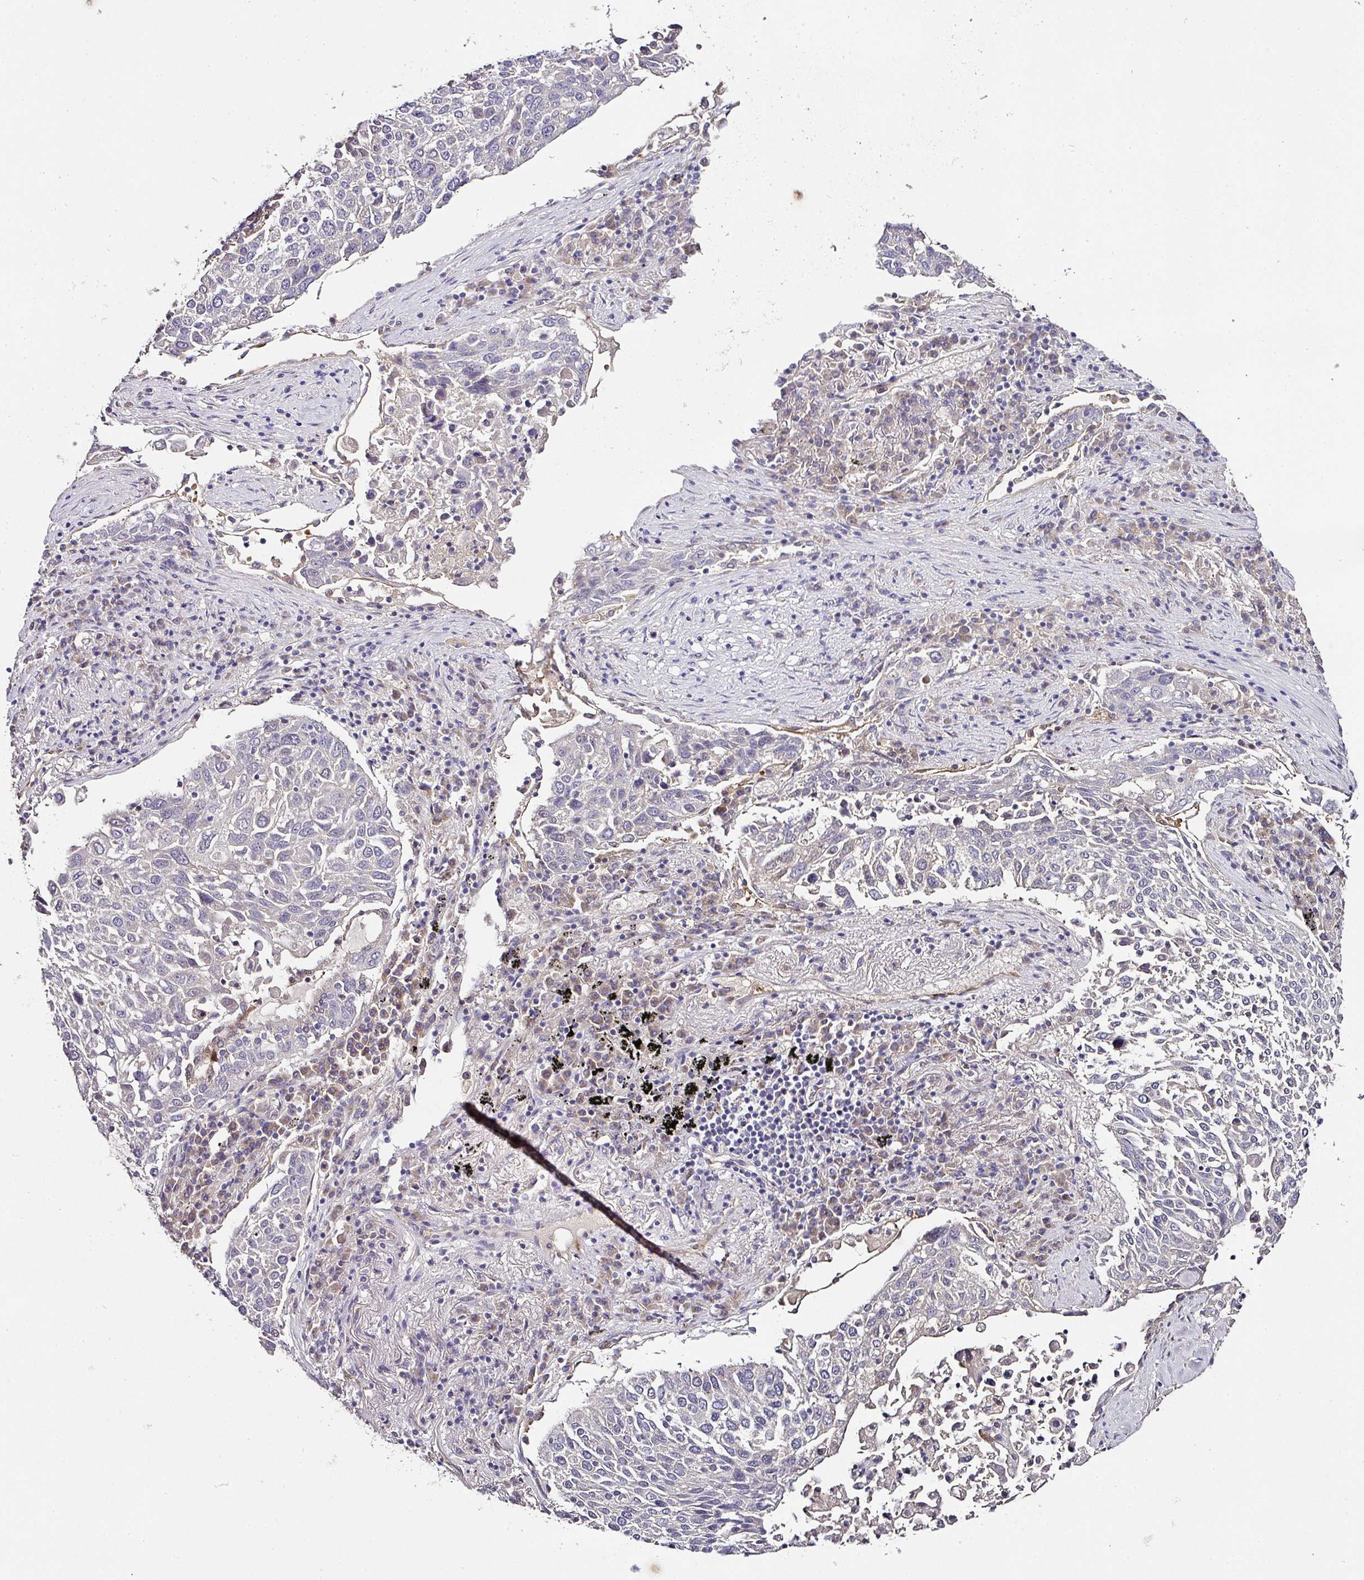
{"staining": {"intensity": "negative", "quantity": "none", "location": "none"}, "tissue": "lung cancer", "cell_type": "Tumor cells", "image_type": "cancer", "snomed": [{"axis": "morphology", "description": "Squamous cell carcinoma, NOS"}, {"axis": "topography", "description": "Lung"}], "caption": "A photomicrograph of human lung cancer is negative for staining in tumor cells.", "gene": "SKIC2", "patient": {"sex": "male", "age": 65}}